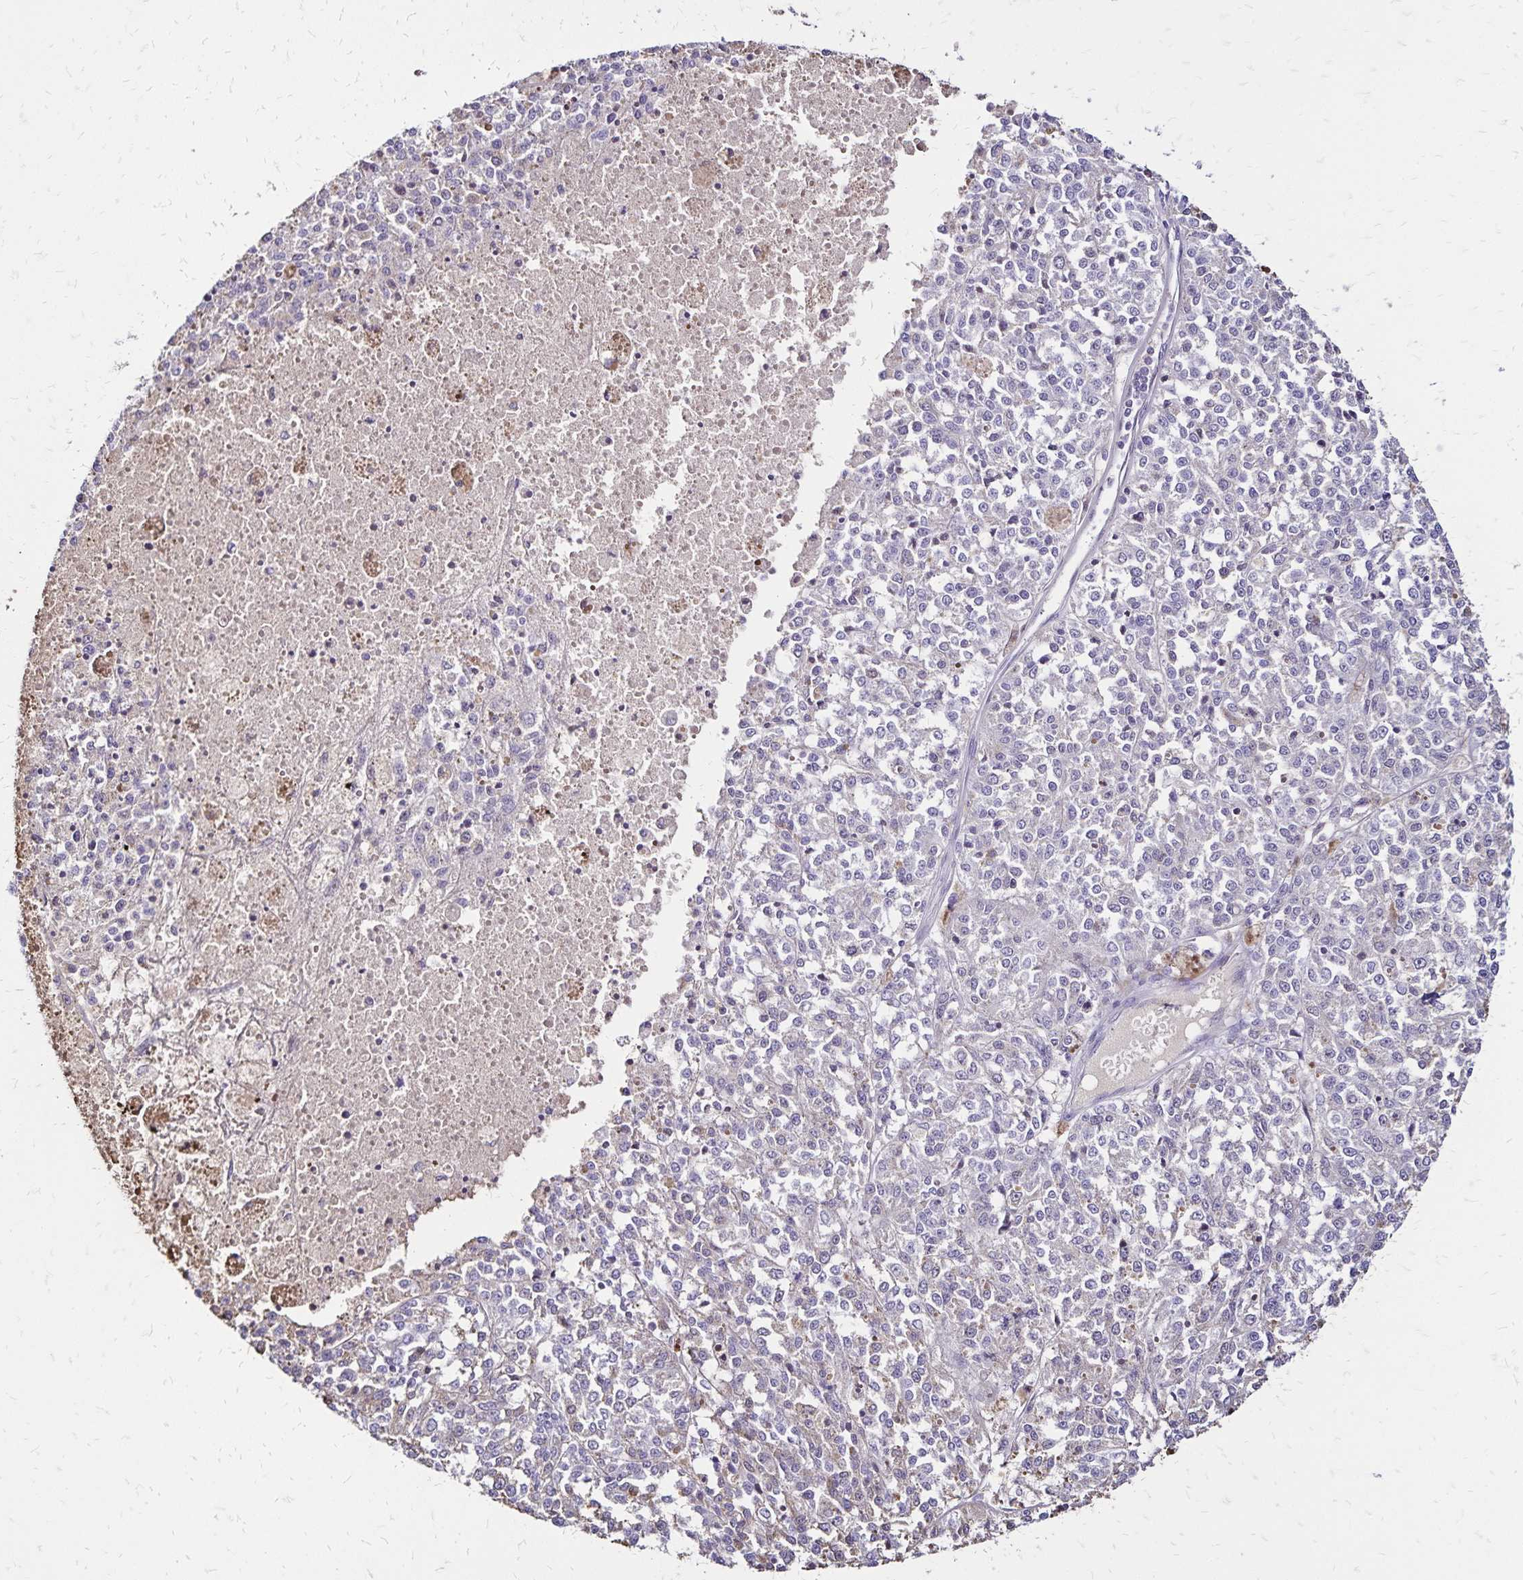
{"staining": {"intensity": "negative", "quantity": "none", "location": "none"}, "tissue": "melanoma", "cell_type": "Tumor cells", "image_type": "cancer", "snomed": [{"axis": "morphology", "description": "Malignant melanoma, Metastatic site"}, {"axis": "topography", "description": "Lymph node"}], "caption": "IHC image of human melanoma stained for a protein (brown), which demonstrates no positivity in tumor cells. (Immunohistochemistry, brightfield microscopy, high magnification).", "gene": "KISS1", "patient": {"sex": "female", "age": 64}}